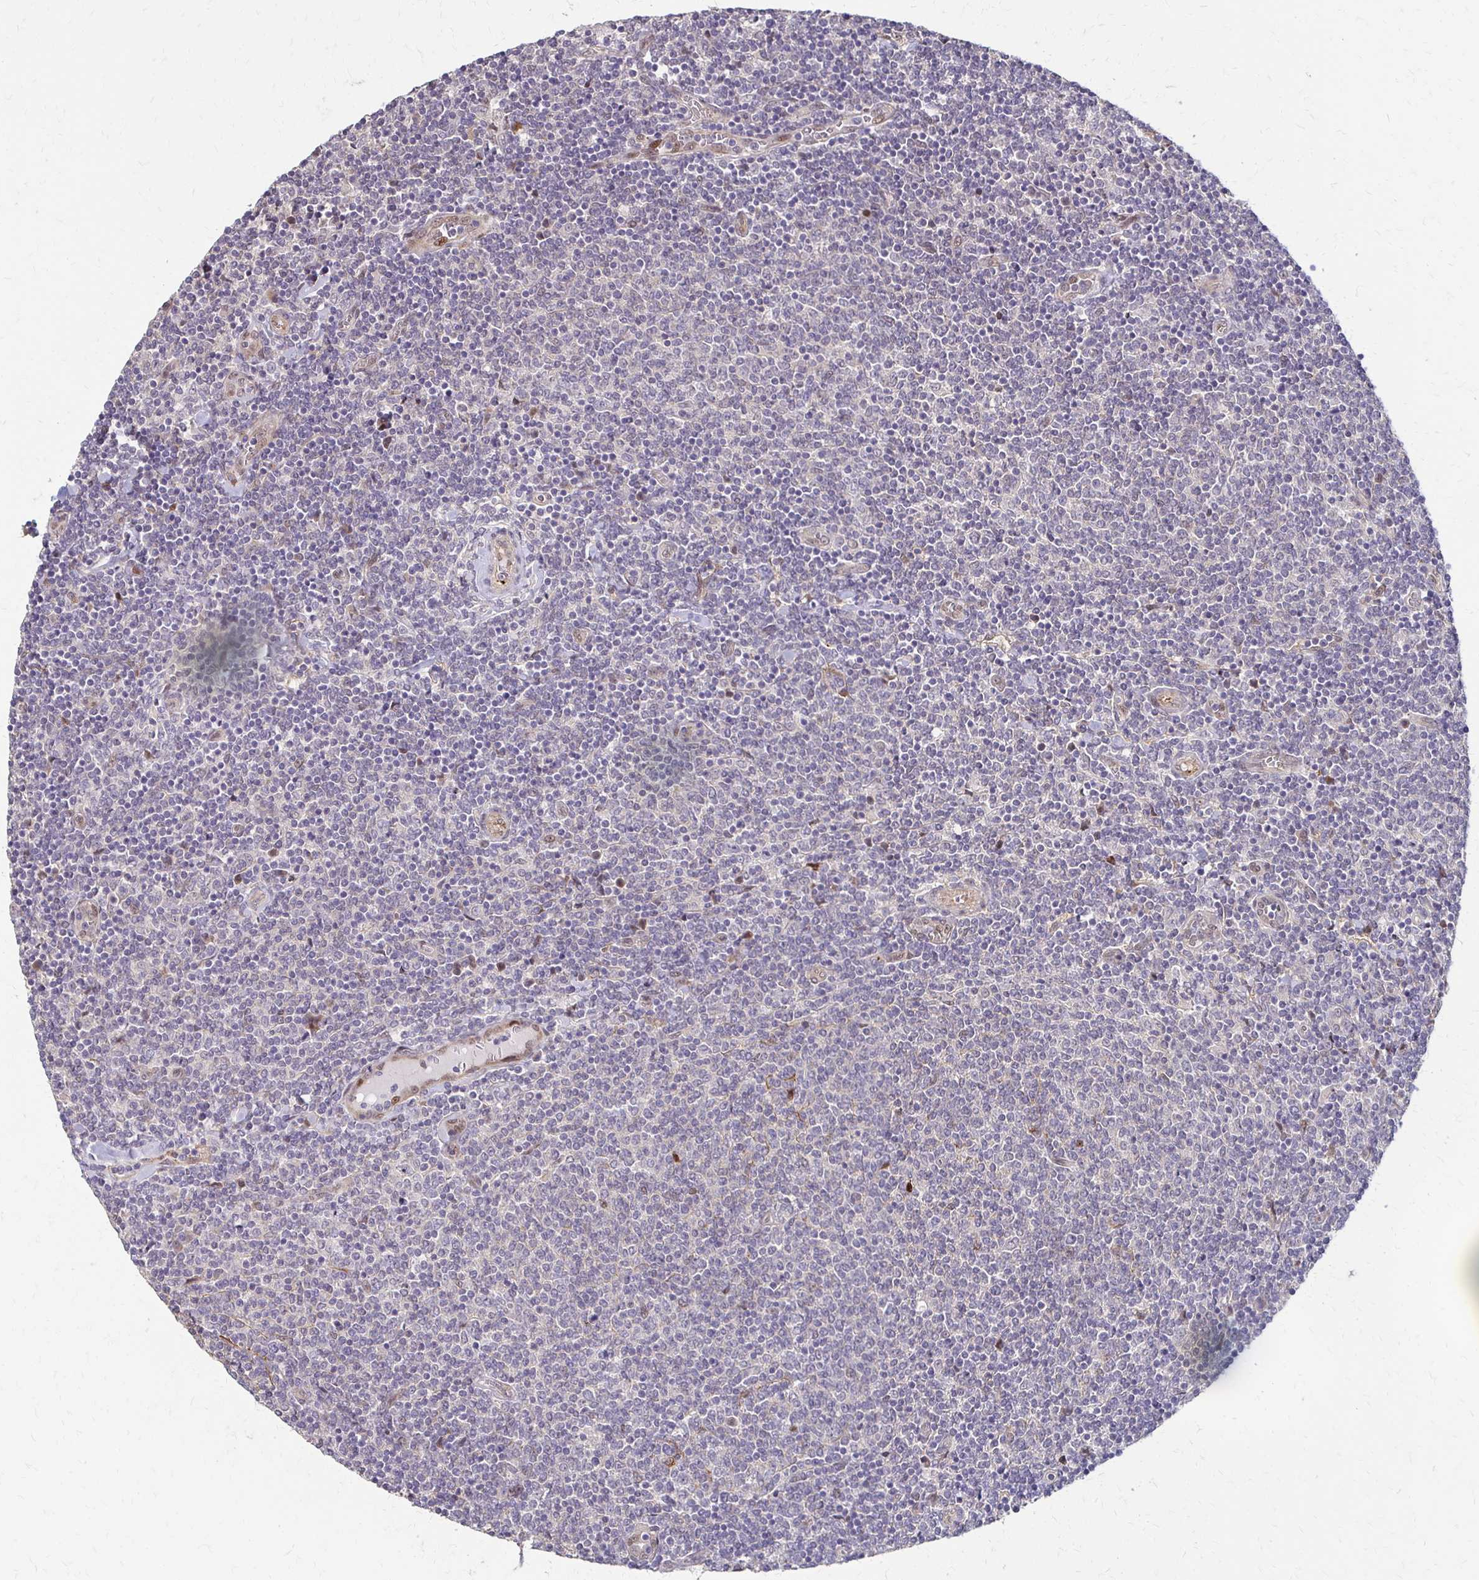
{"staining": {"intensity": "negative", "quantity": "none", "location": "none"}, "tissue": "lymphoma", "cell_type": "Tumor cells", "image_type": "cancer", "snomed": [{"axis": "morphology", "description": "Malignant lymphoma, non-Hodgkin's type, Low grade"}, {"axis": "topography", "description": "Lymph node"}], "caption": "The IHC histopathology image has no significant positivity in tumor cells of low-grade malignant lymphoma, non-Hodgkin's type tissue.", "gene": "CFL2", "patient": {"sex": "male", "age": 52}}